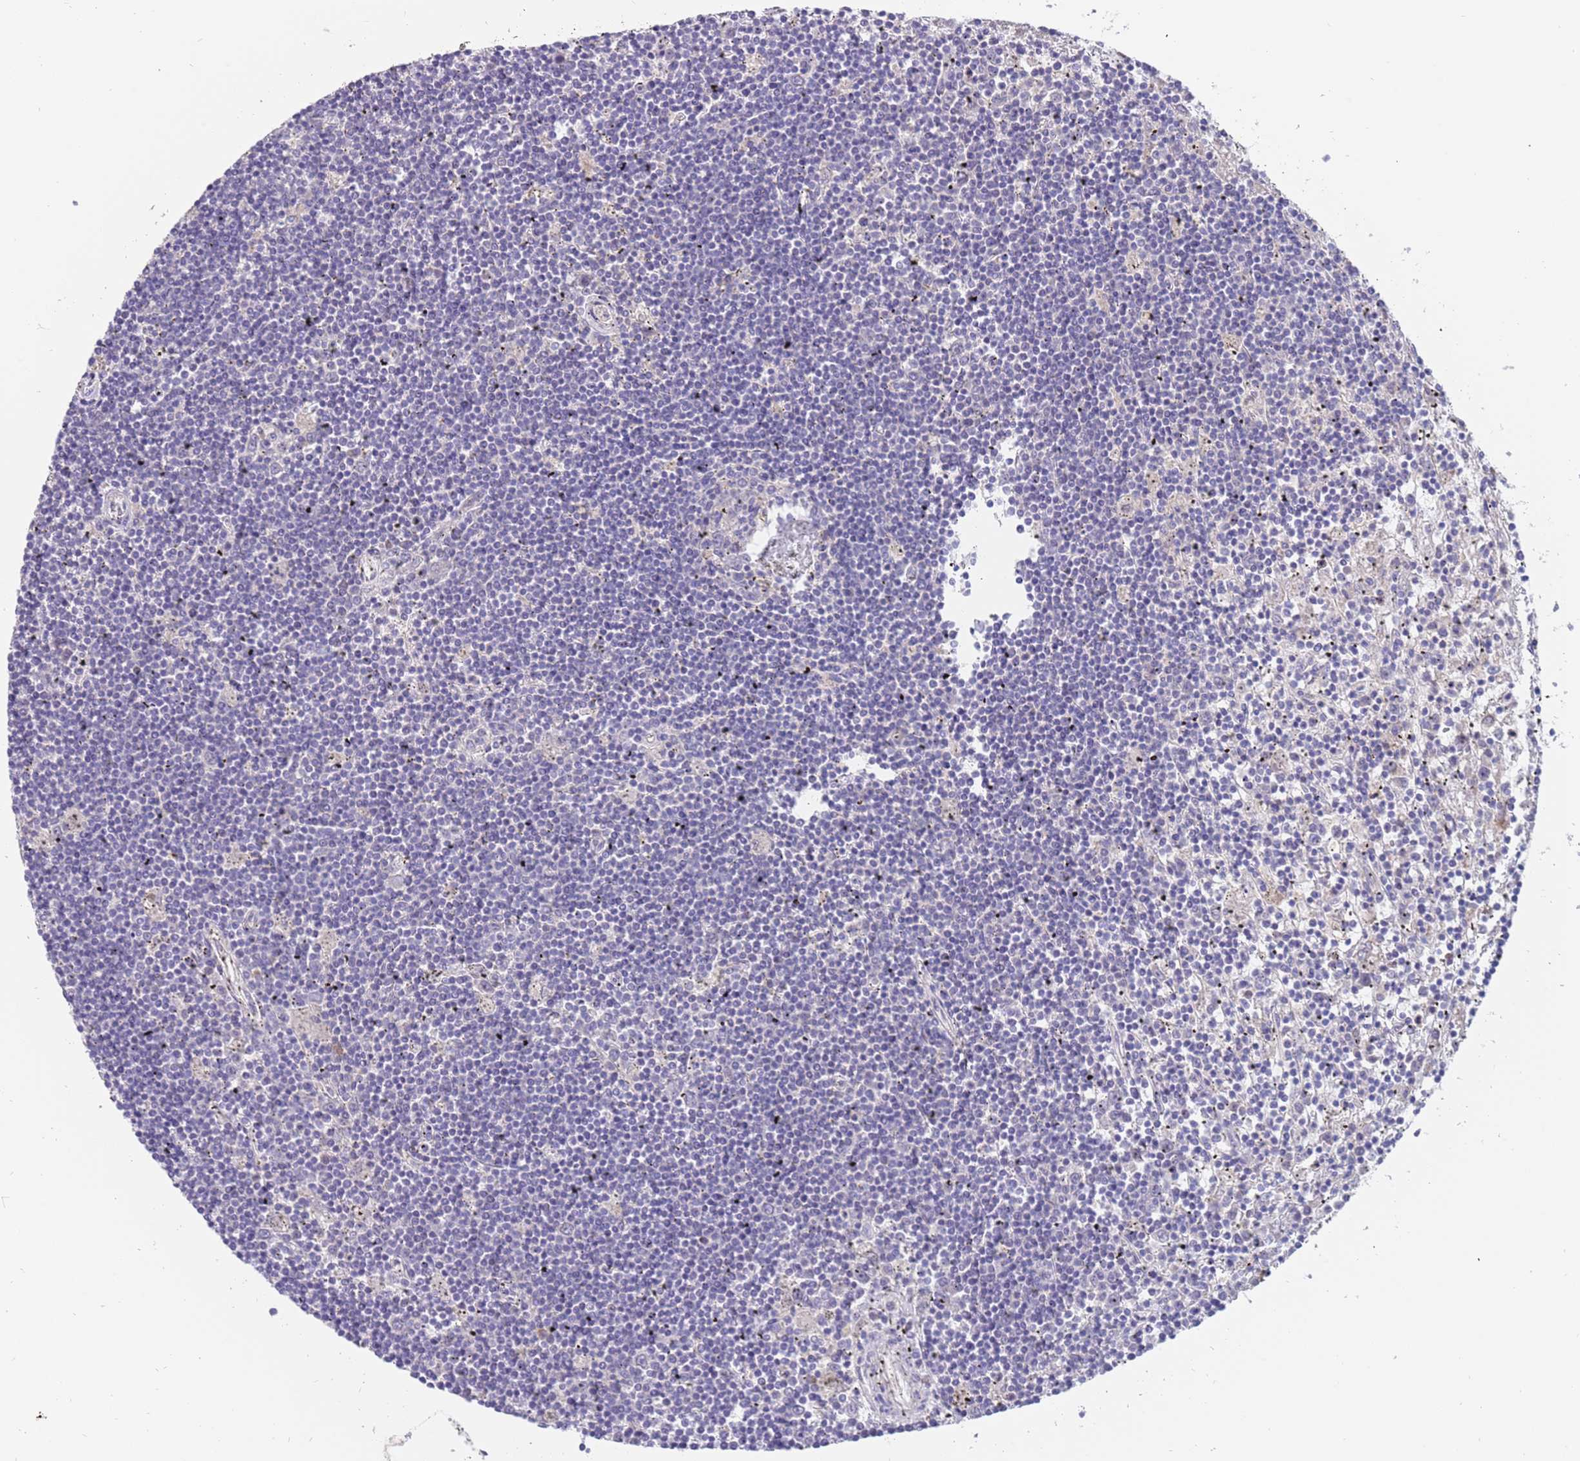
{"staining": {"intensity": "negative", "quantity": "none", "location": "none"}, "tissue": "lymphoma", "cell_type": "Tumor cells", "image_type": "cancer", "snomed": [{"axis": "morphology", "description": "Malignant lymphoma, non-Hodgkin's type, Low grade"}, {"axis": "topography", "description": "Spleen"}], "caption": "The IHC micrograph has no significant staining in tumor cells of lymphoma tissue. The staining was performed using DAB (3,3'-diaminobenzidine) to visualize the protein expression in brown, while the nuclei were stained in blue with hematoxylin (Magnification: 20x).", "gene": "ZNF746", "patient": {"sex": "male", "age": 76}}